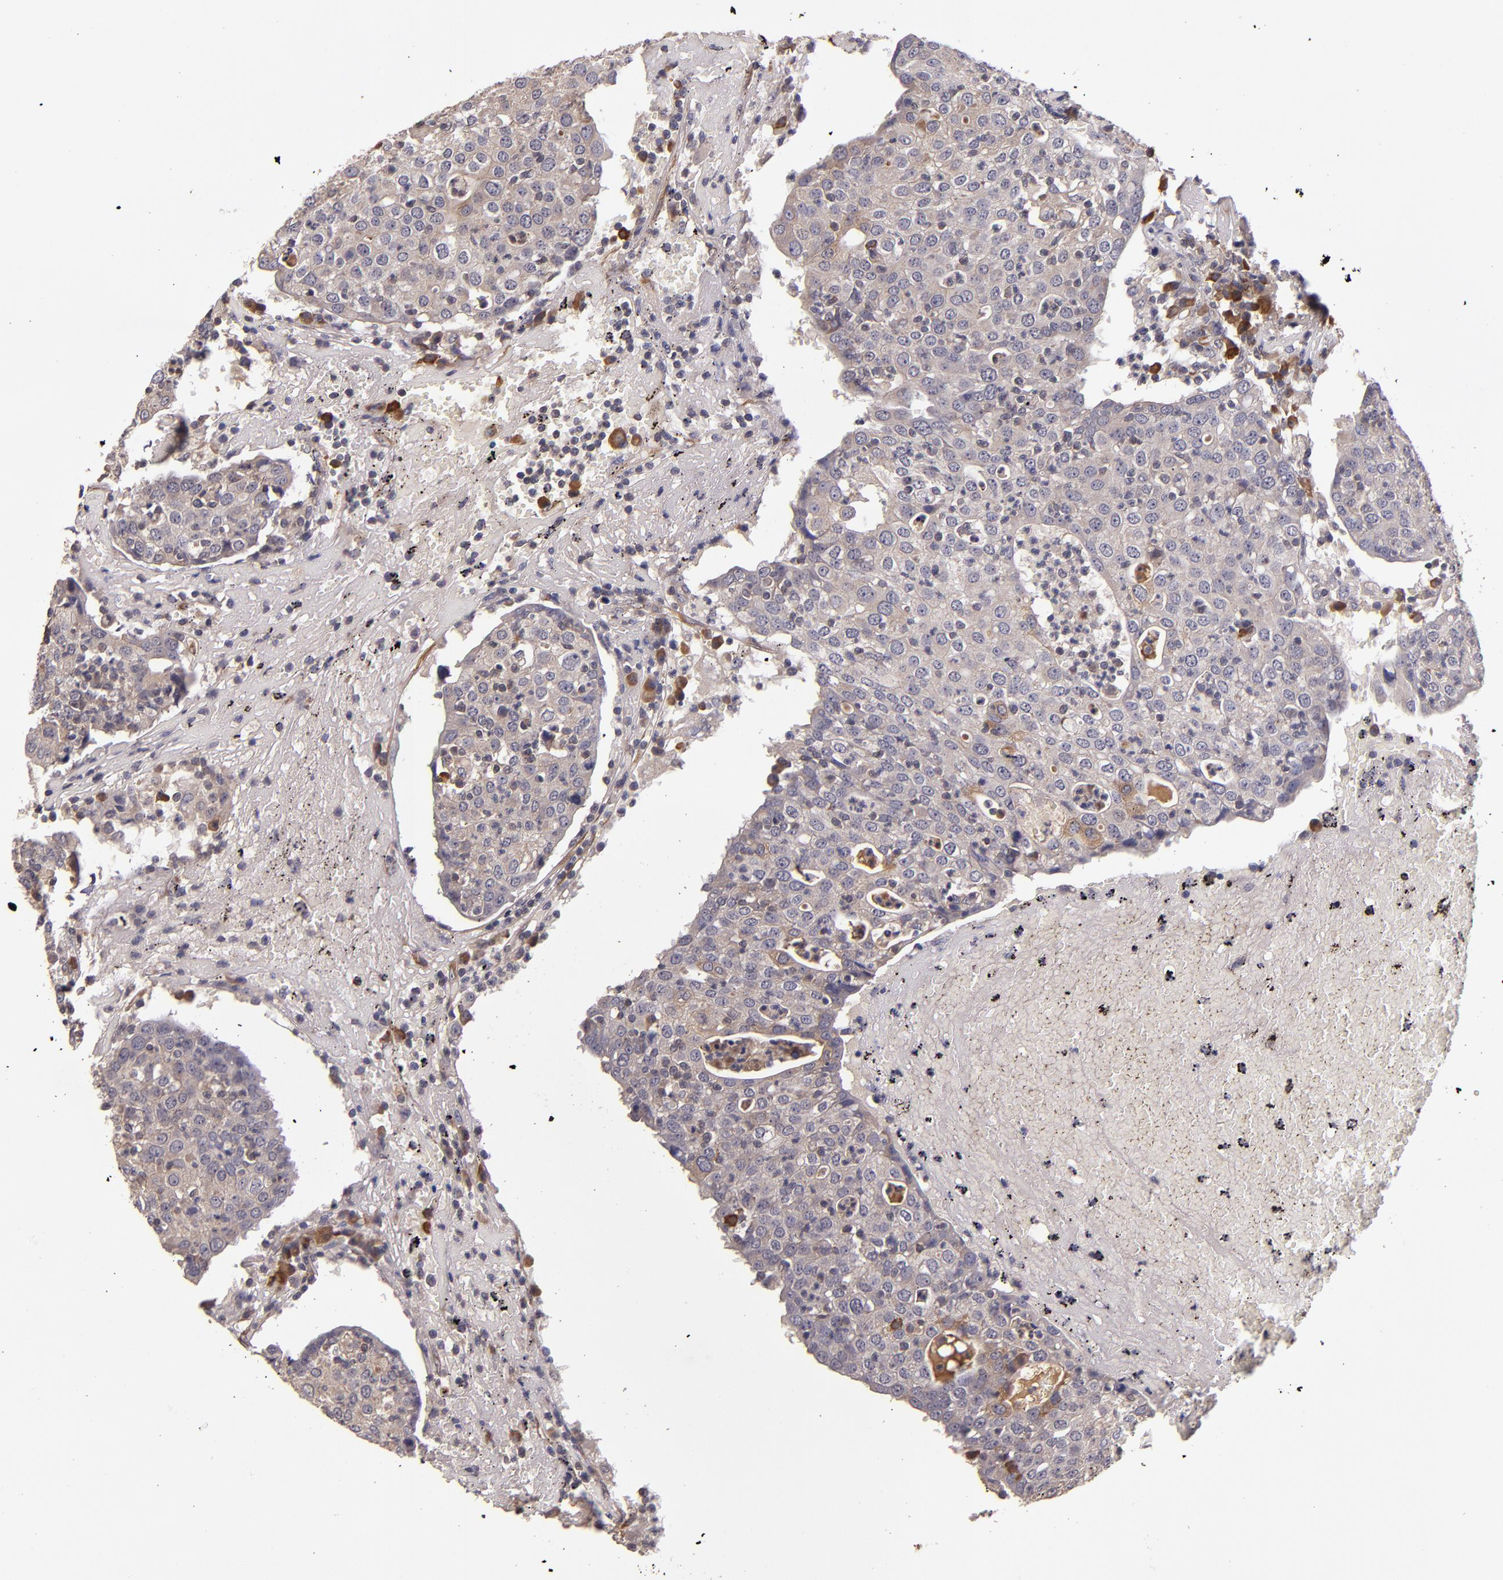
{"staining": {"intensity": "weak", "quantity": ">75%", "location": "cytoplasmic/membranous"}, "tissue": "head and neck cancer", "cell_type": "Tumor cells", "image_type": "cancer", "snomed": [{"axis": "morphology", "description": "Adenocarcinoma, NOS"}, {"axis": "topography", "description": "Salivary gland"}, {"axis": "topography", "description": "Head-Neck"}], "caption": "Head and neck cancer (adenocarcinoma) tissue reveals weak cytoplasmic/membranous staining in approximately >75% of tumor cells, visualized by immunohistochemistry.", "gene": "PRAF2", "patient": {"sex": "female", "age": 65}}